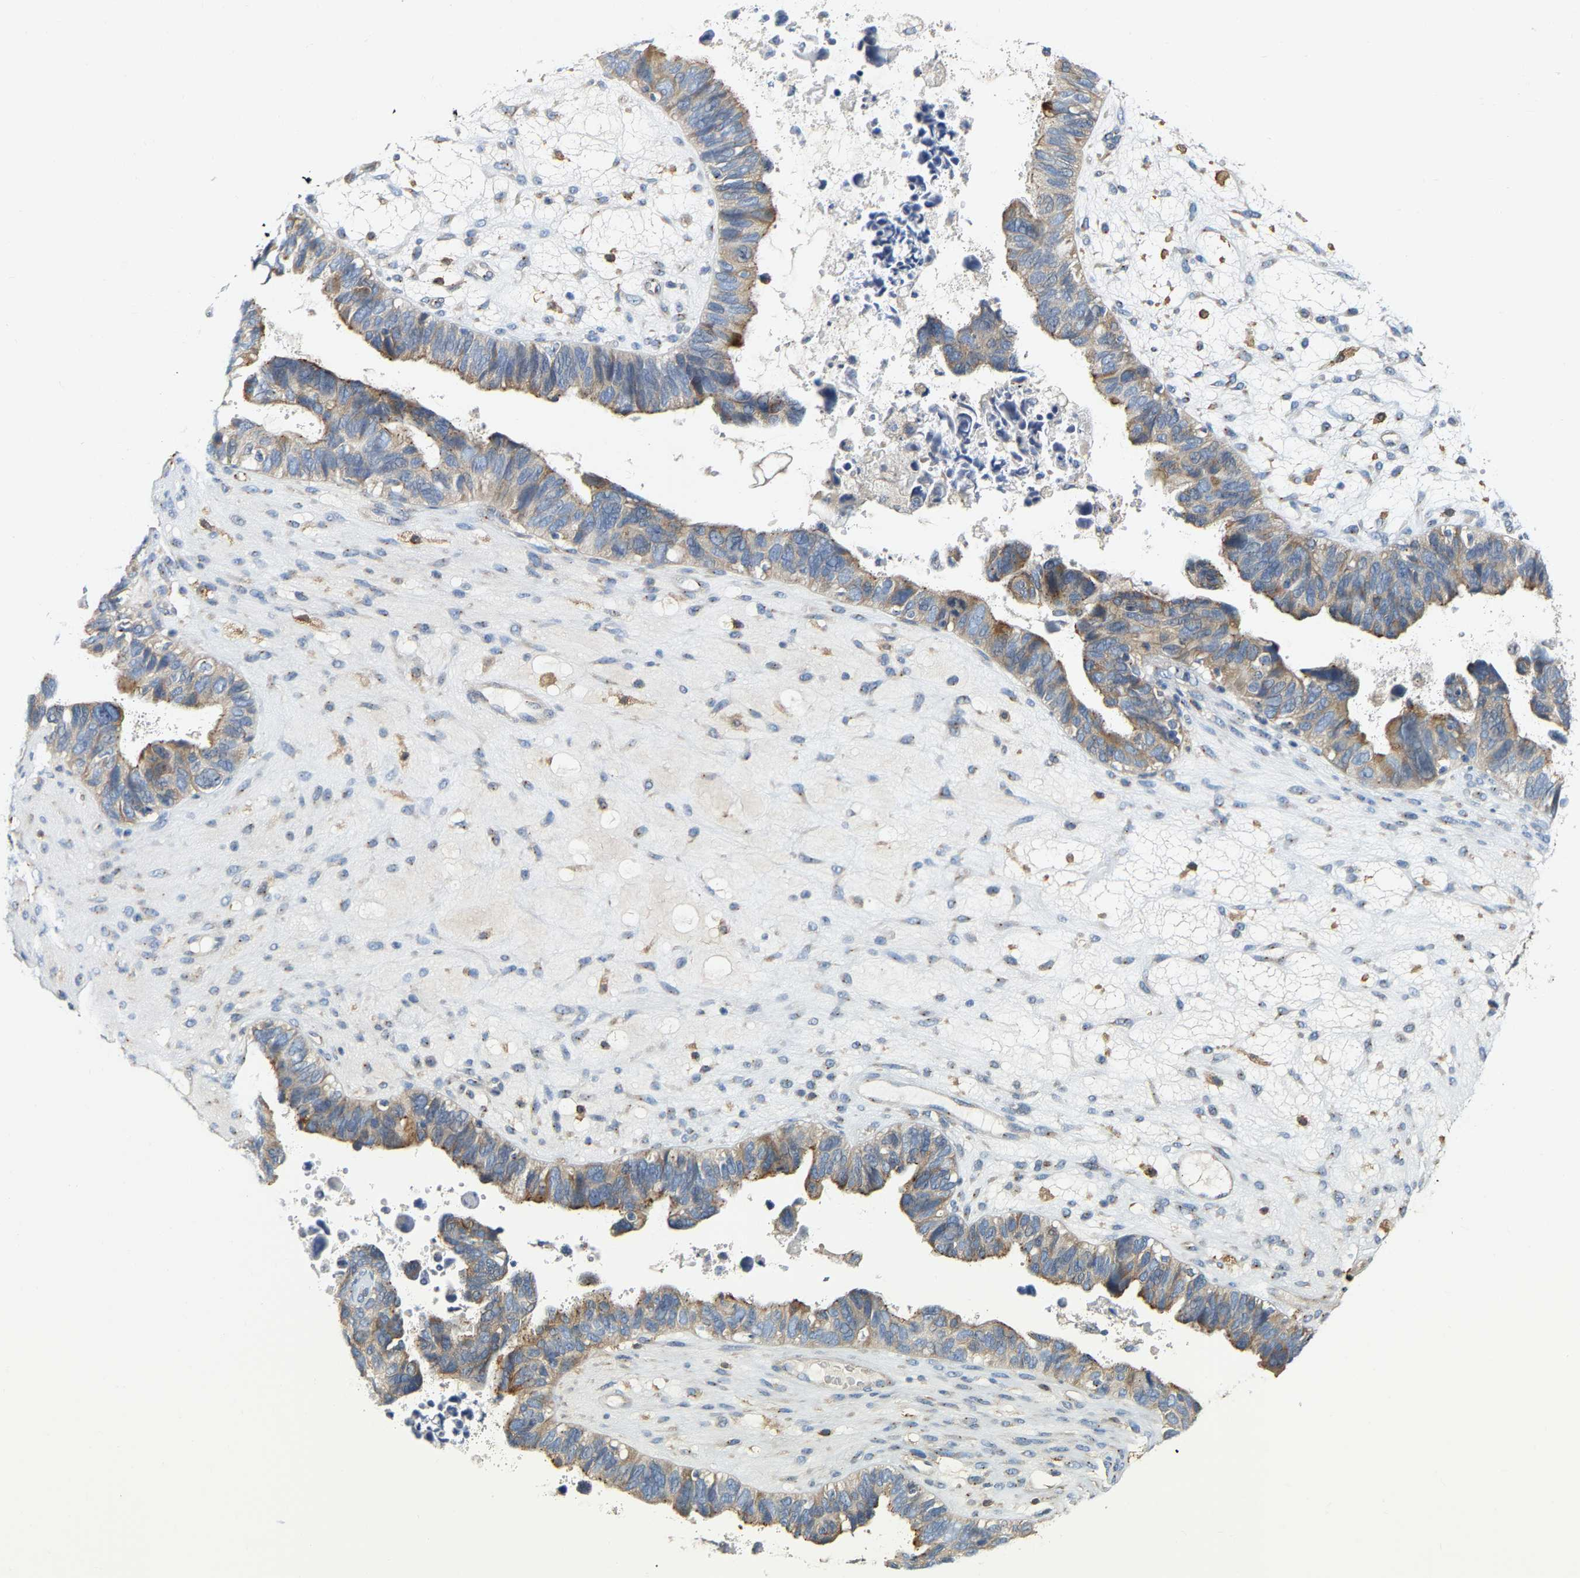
{"staining": {"intensity": "weak", "quantity": "<25%", "location": "cytoplasmic/membranous"}, "tissue": "ovarian cancer", "cell_type": "Tumor cells", "image_type": "cancer", "snomed": [{"axis": "morphology", "description": "Cystadenocarcinoma, serous, NOS"}, {"axis": "topography", "description": "Ovary"}], "caption": "Ovarian serous cystadenocarcinoma was stained to show a protein in brown. There is no significant positivity in tumor cells.", "gene": "PCNT", "patient": {"sex": "female", "age": 79}}